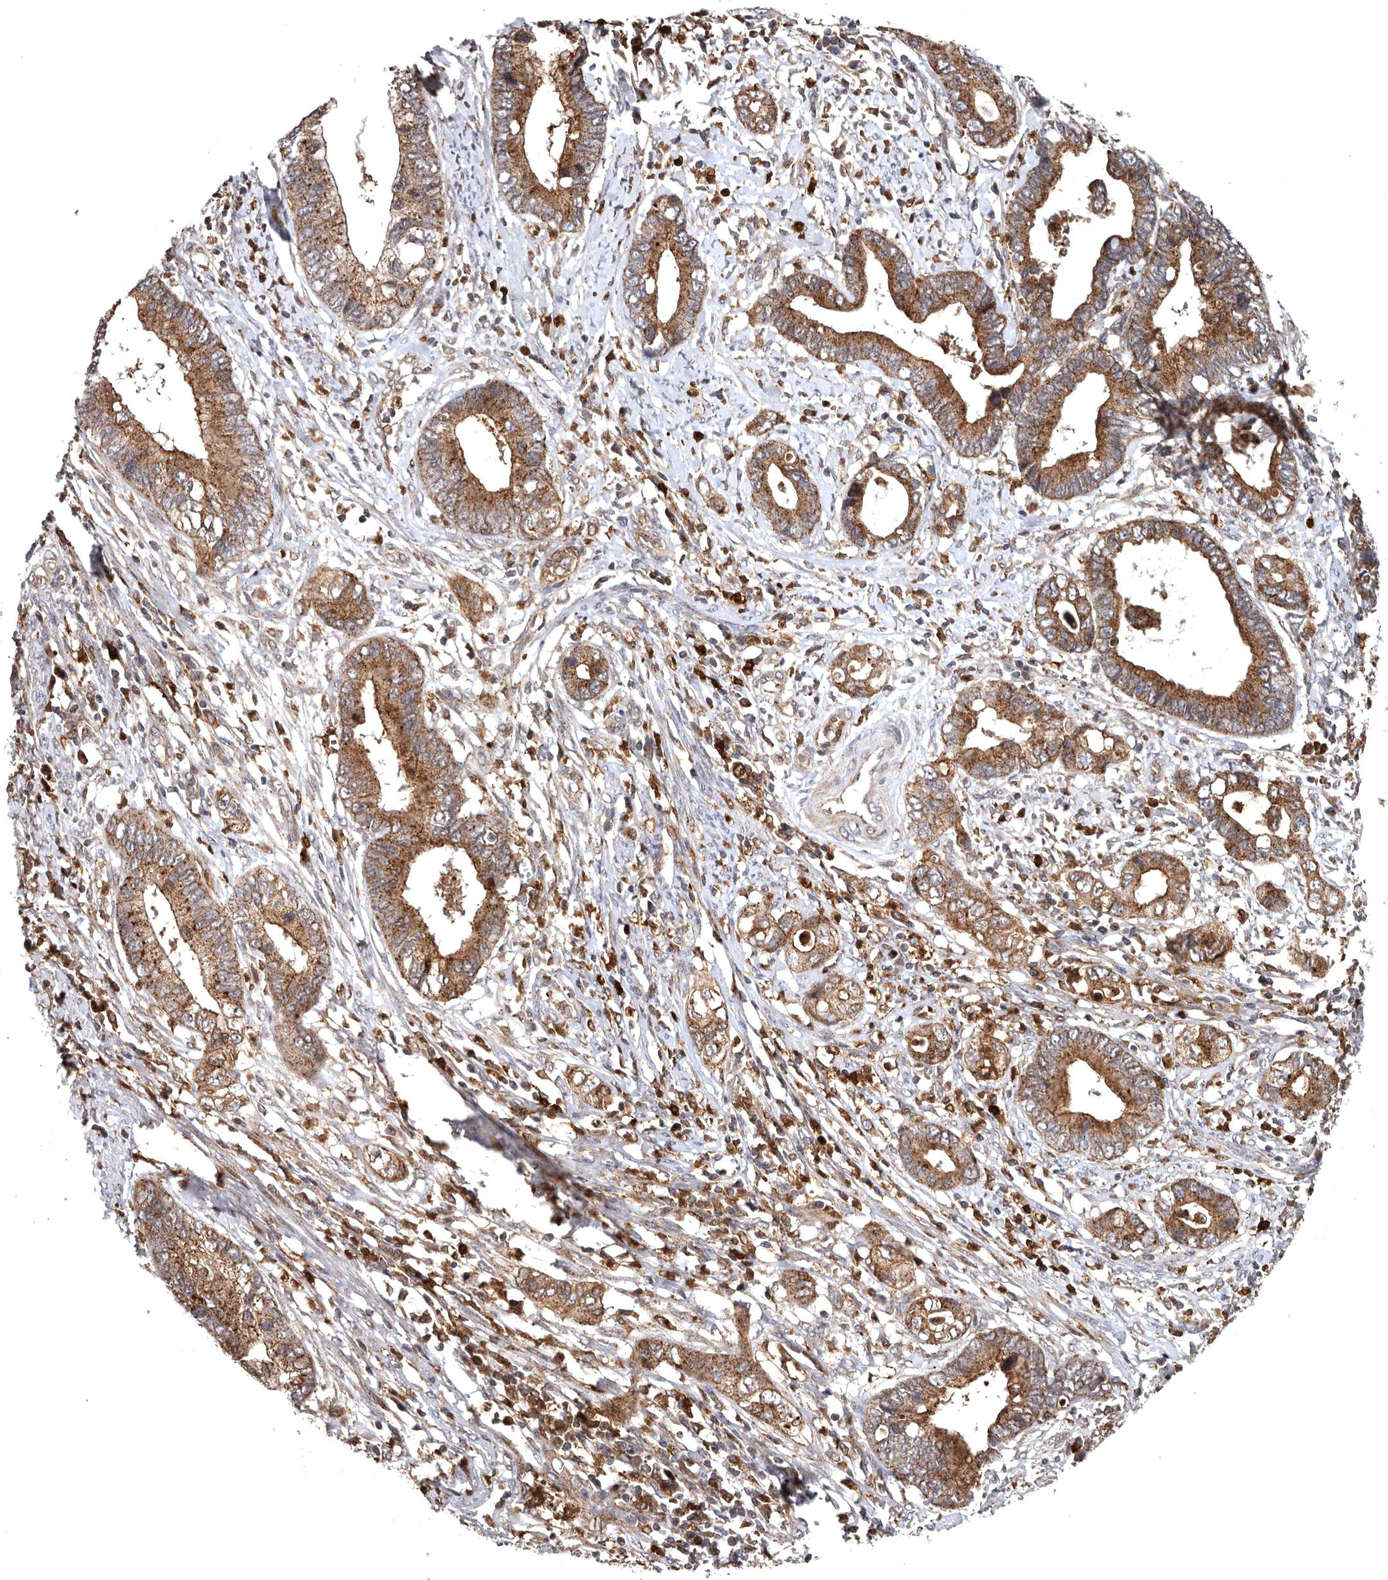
{"staining": {"intensity": "strong", "quantity": ">75%", "location": "cytoplasmic/membranous"}, "tissue": "cervical cancer", "cell_type": "Tumor cells", "image_type": "cancer", "snomed": [{"axis": "morphology", "description": "Adenocarcinoma, NOS"}, {"axis": "topography", "description": "Cervix"}], "caption": "Strong cytoplasmic/membranous positivity for a protein is identified in about >75% of tumor cells of cervical cancer using immunohistochemistry (IHC).", "gene": "FGFR4", "patient": {"sex": "female", "age": 44}}